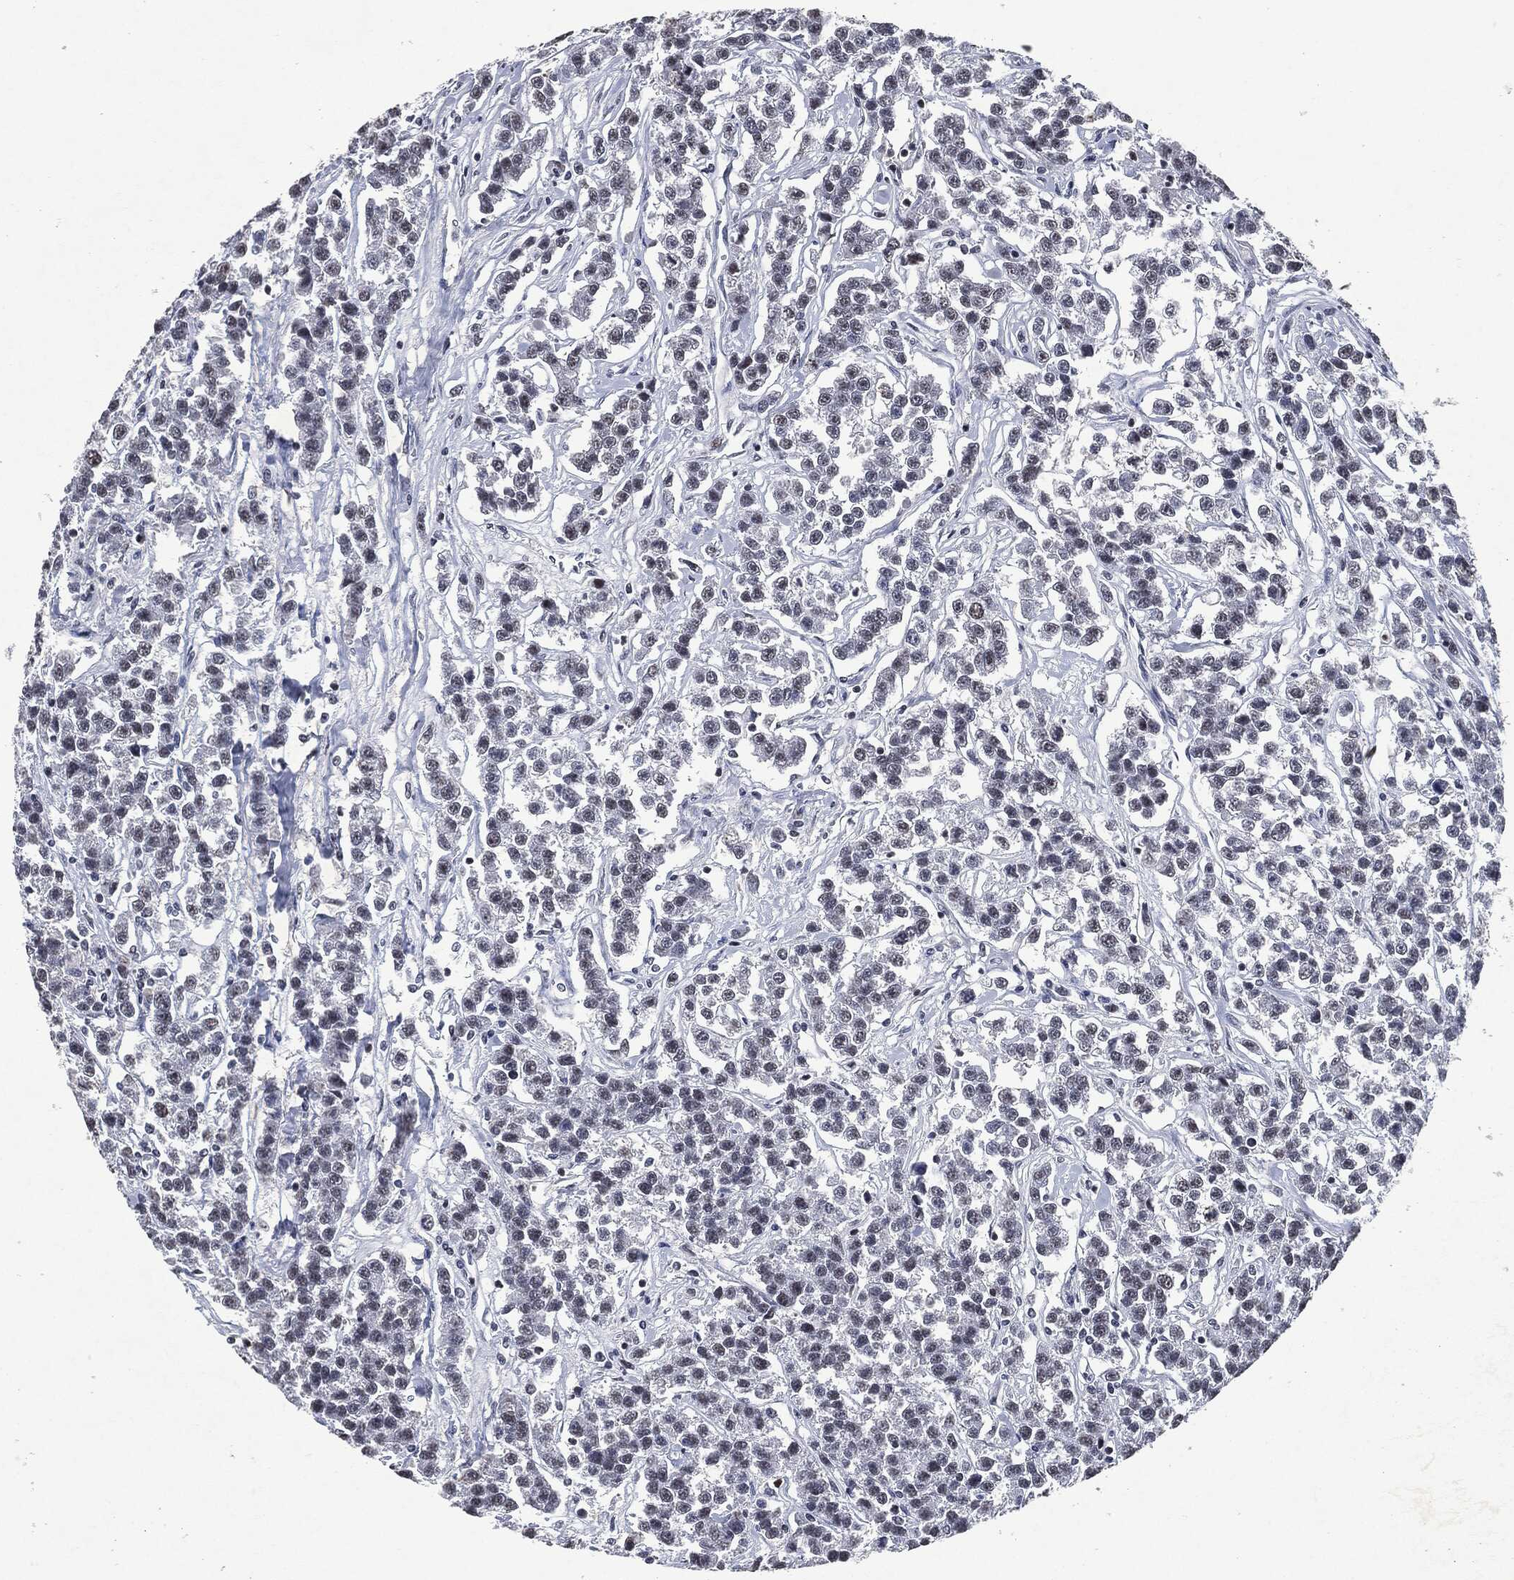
{"staining": {"intensity": "negative", "quantity": "none", "location": "none"}, "tissue": "testis cancer", "cell_type": "Tumor cells", "image_type": "cancer", "snomed": [{"axis": "morphology", "description": "Seminoma, NOS"}, {"axis": "topography", "description": "Testis"}], "caption": "Immunohistochemistry histopathology image of human testis cancer (seminoma) stained for a protein (brown), which reveals no expression in tumor cells.", "gene": "EGFR", "patient": {"sex": "male", "age": 59}}